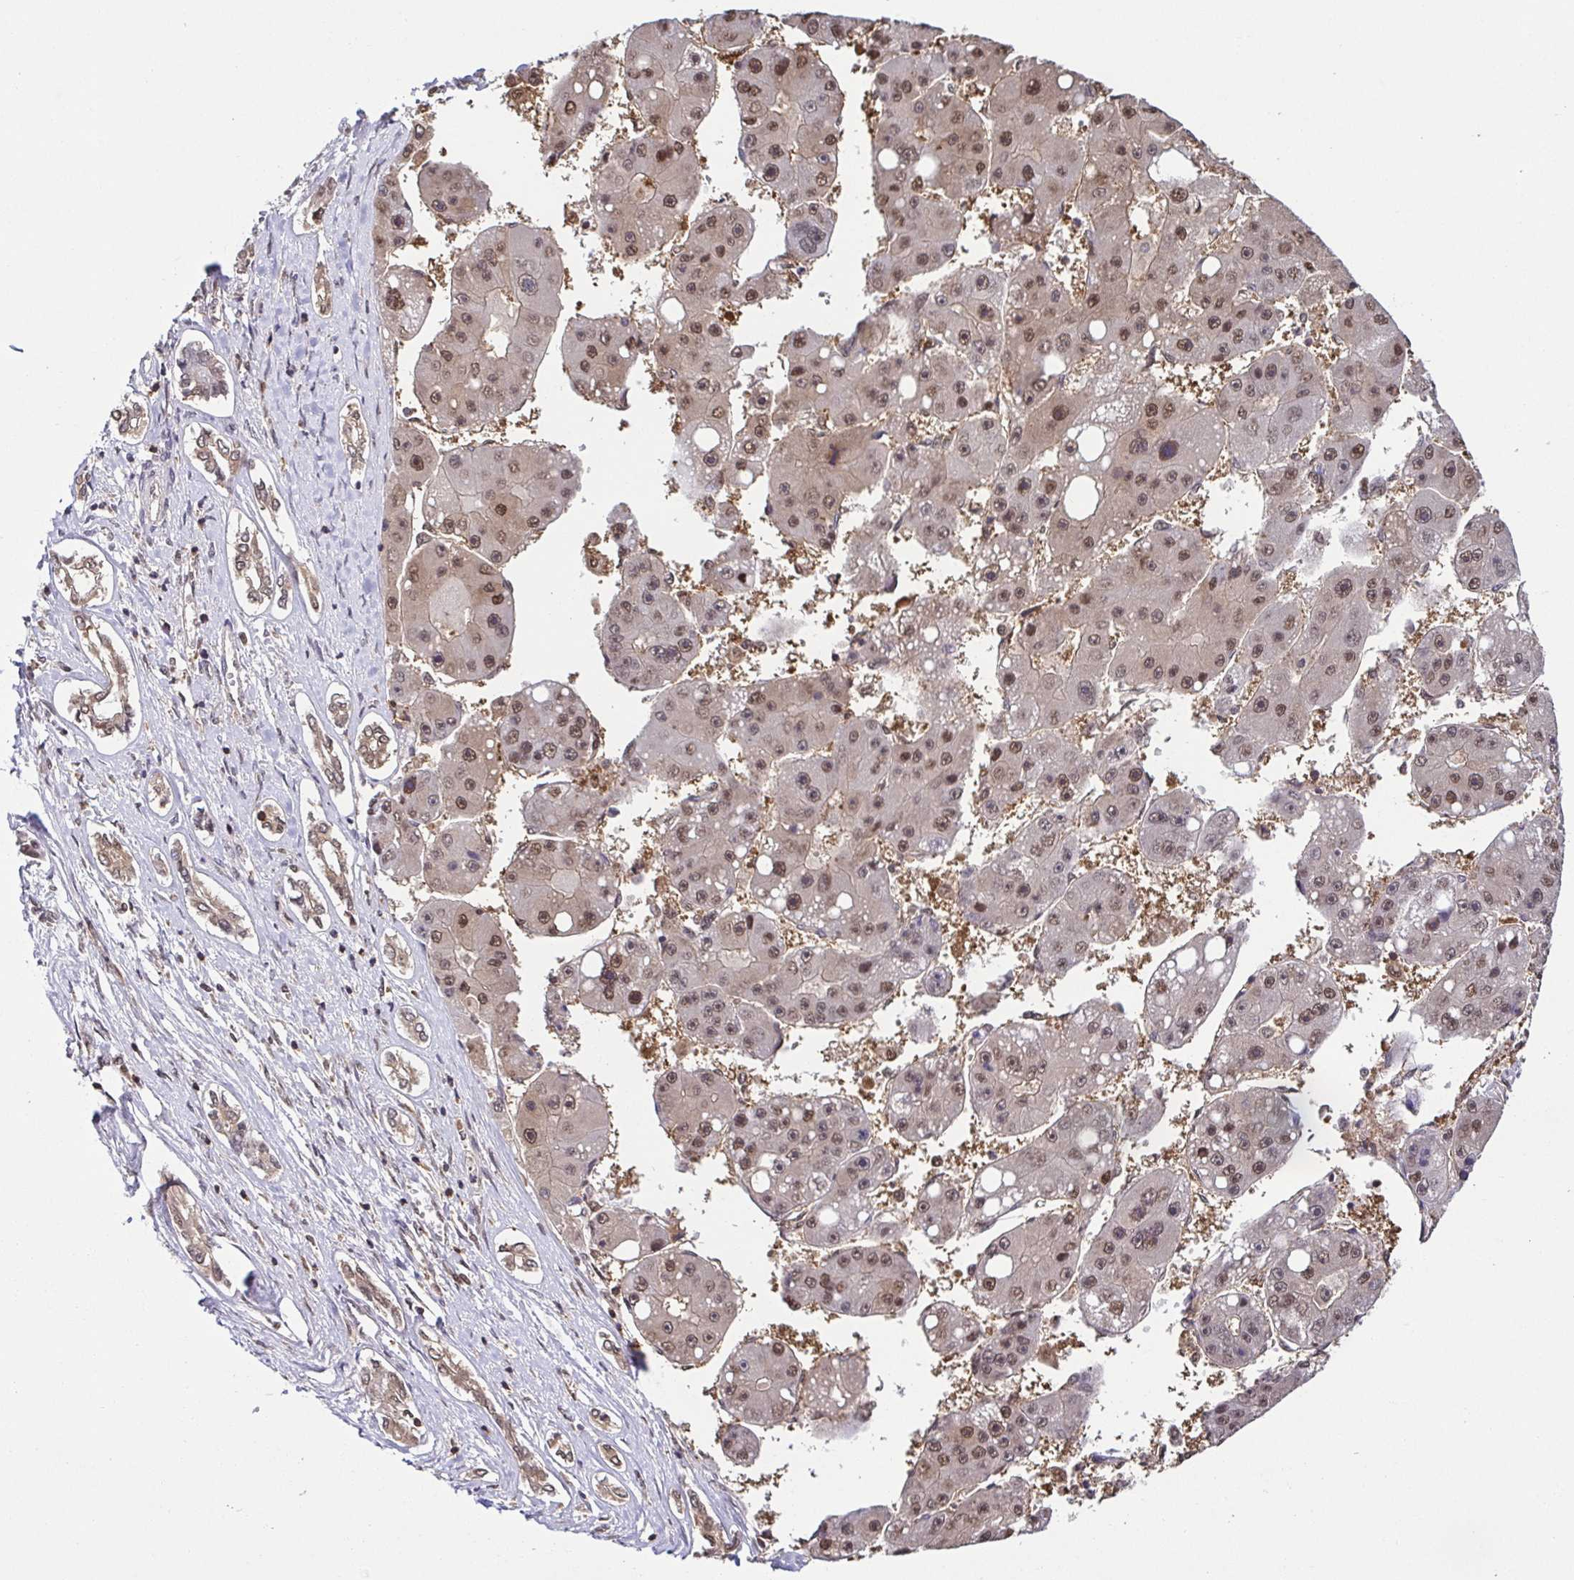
{"staining": {"intensity": "moderate", "quantity": ">75%", "location": "nuclear"}, "tissue": "liver cancer", "cell_type": "Tumor cells", "image_type": "cancer", "snomed": [{"axis": "morphology", "description": "Carcinoma, Hepatocellular, NOS"}, {"axis": "topography", "description": "Liver"}], "caption": "Hepatocellular carcinoma (liver) stained with a protein marker demonstrates moderate staining in tumor cells.", "gene": "PSMB9", "patient": {"sex": "female", "age": 61}}